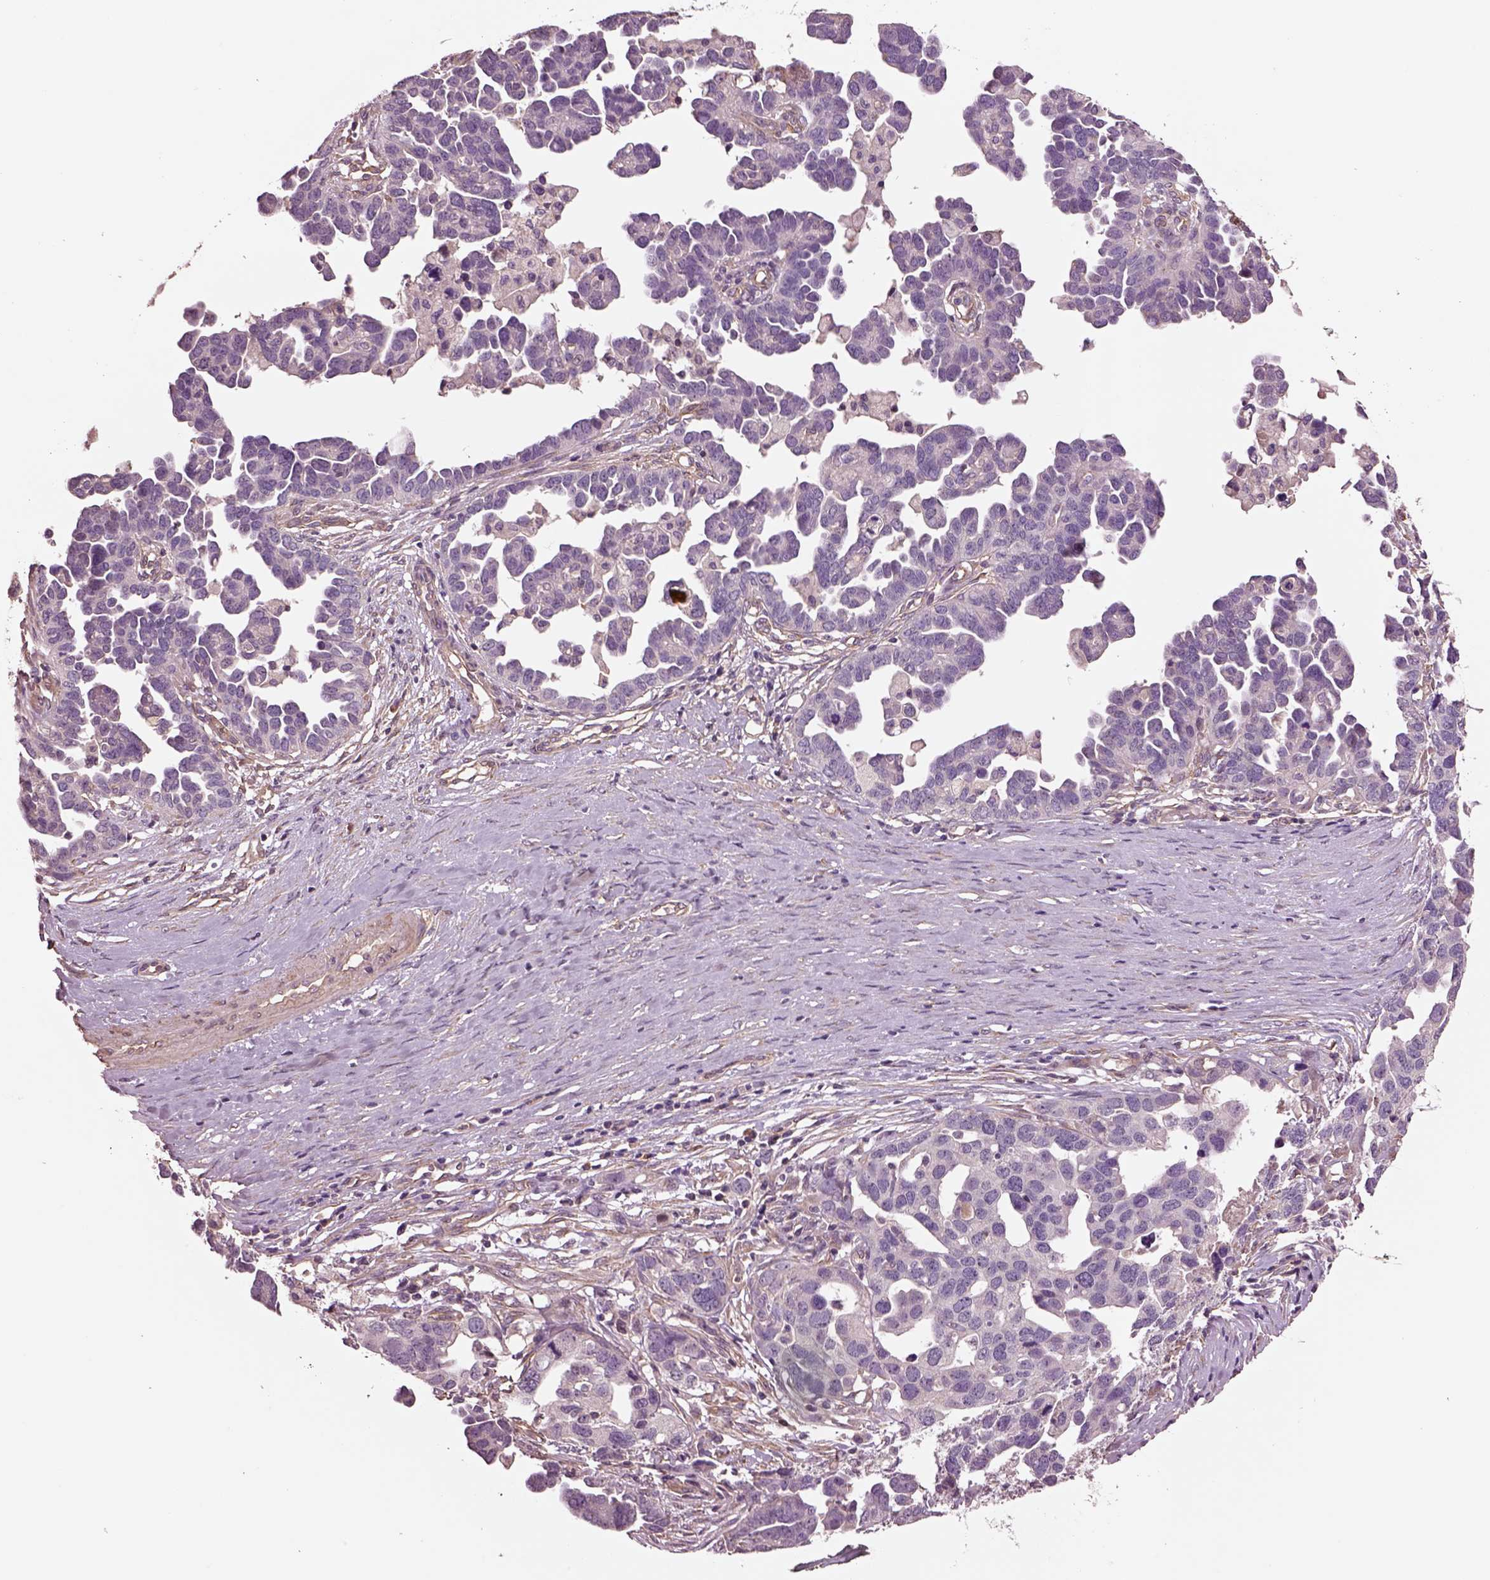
{"staining": {"intensity": "negative", "quantity": "none", "location": "none"}, "tissue": "ovarian cancer", "cell_type": "Tumor cells", "image_type": "cancer", "snomed": [{"axis": "morphology", "description": "Cystadenocarcinoma, serous, NOS"}, {"axis": "topography", "description": "Ovary"}], "caption": "A high-resolution photomicrograph shows IHC staining of serous cystadenocarcinoma (ovarian), which displays no significant expression in tumor cells.", "gene": "HTR1B", "patient": {"sex": "female", "age": 54}}